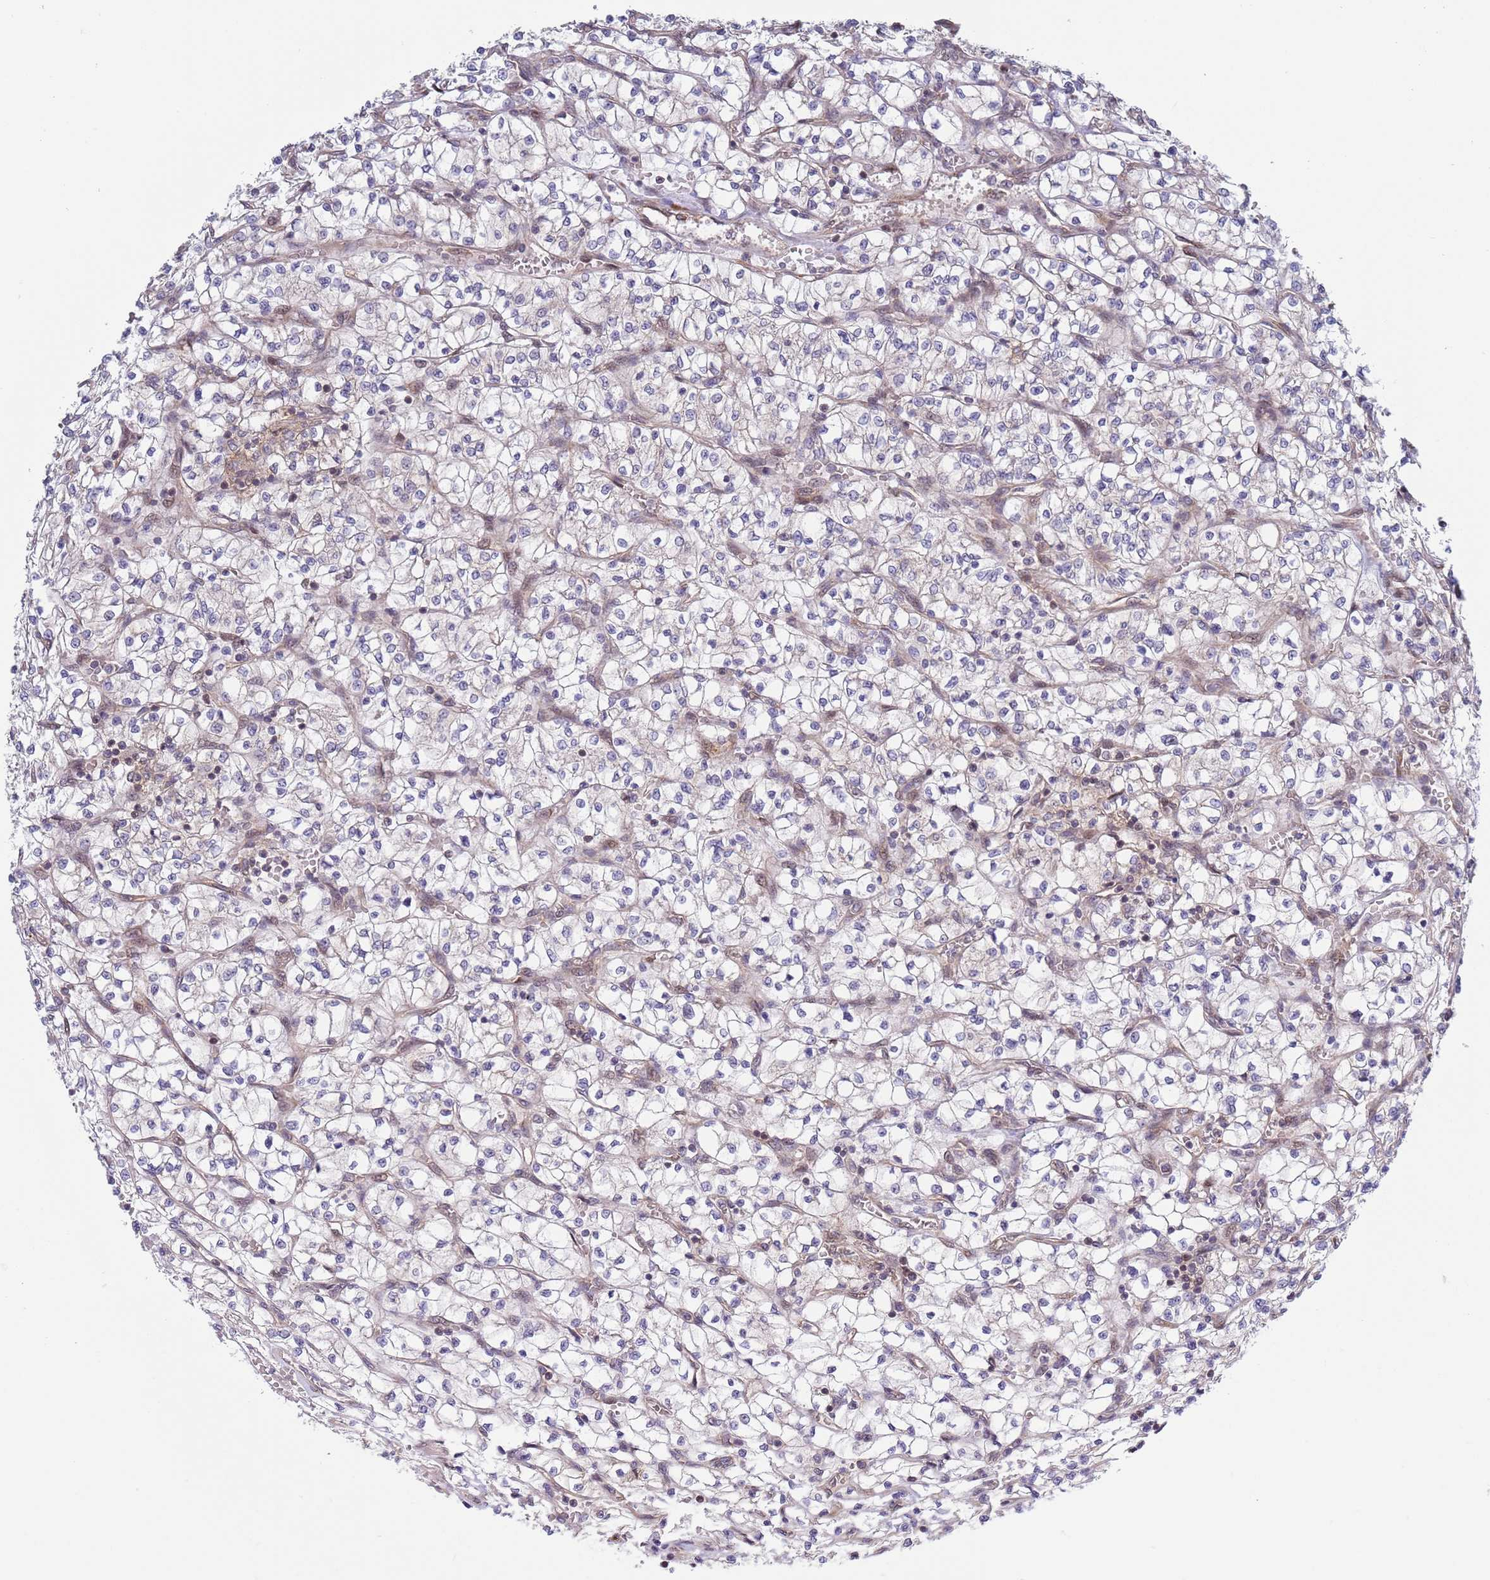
{"staining": {"intensity": "negative", "quantity": "none", "location": "none"}, "tissue": "renal cancer", "cell_type": "Tumor cells", "image_type": "cancer", "snomed": [{"axis": "morphology", "description": "Adenocarcinoma, NOS"}, {"axis": "topography", "description": "Kidney"}], "caption": "DAB immunohistochemical staining of renal adenocarcinoma demonstrates no significant staining in tumor cells.", "gene": "TBX10", "patient": {"sex": "female", "age": 64}}